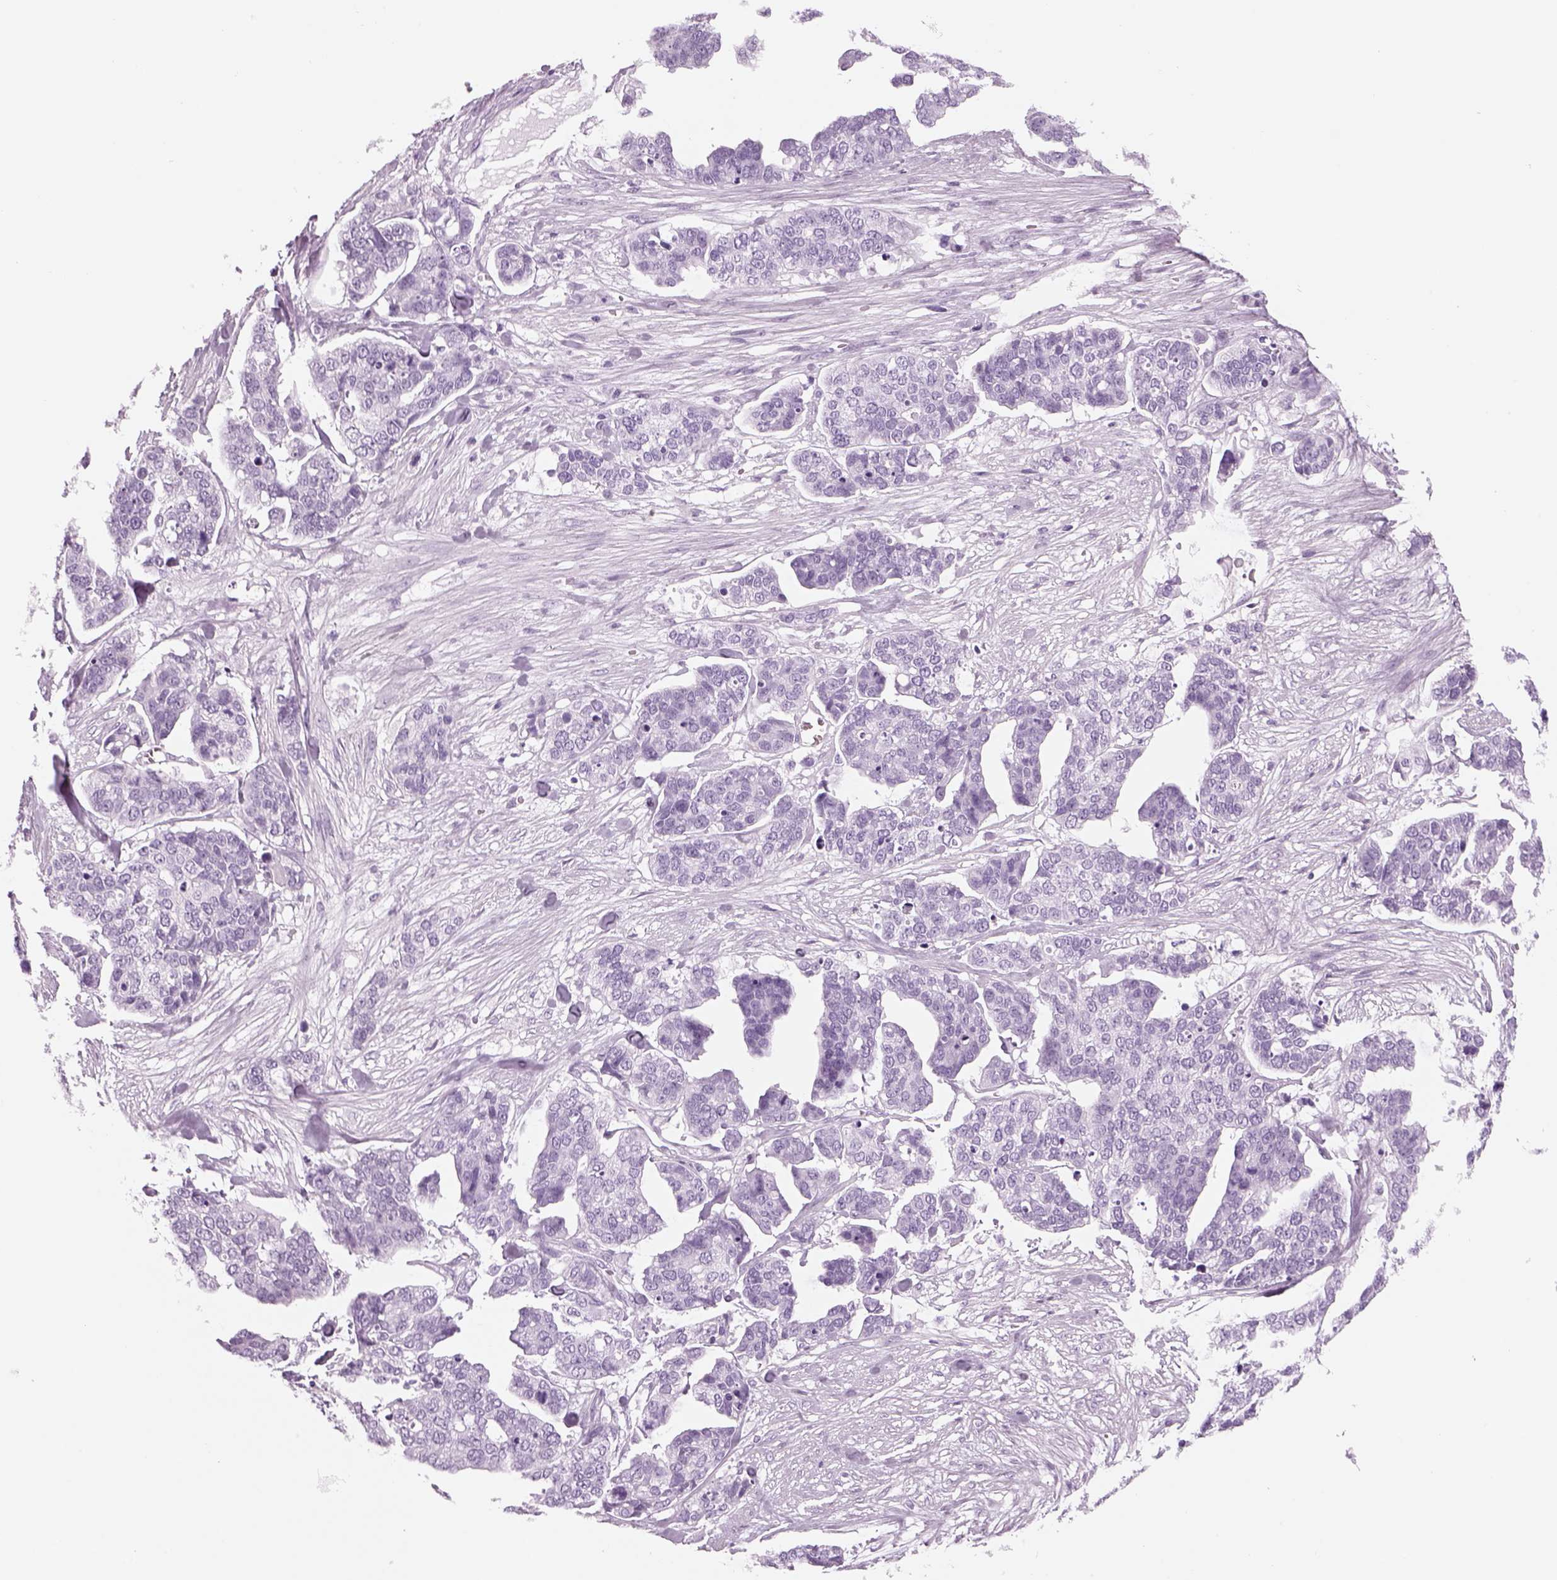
{"staining": {"intensity": "negative", "quantity": "none", "location": "none"}, "tissue": "ovarian cancer", "cell_type": "Tumor cells", "image_type": "cancer", "snomed": [{"axis": "morphology", "description": "Carcinoma, endometroid"}, {"axis": "topography", "description": "Ovary"}], "caption": "Immunohistochemistry (IHC) photomicrograph of neoplastic tissue: ovarian endometroid carcinoma stained with DAB displays no significant protein positivity in tumor cells.", "gene": "PABPC1L2B", "patient": {"sex": "female", "age": 65}}